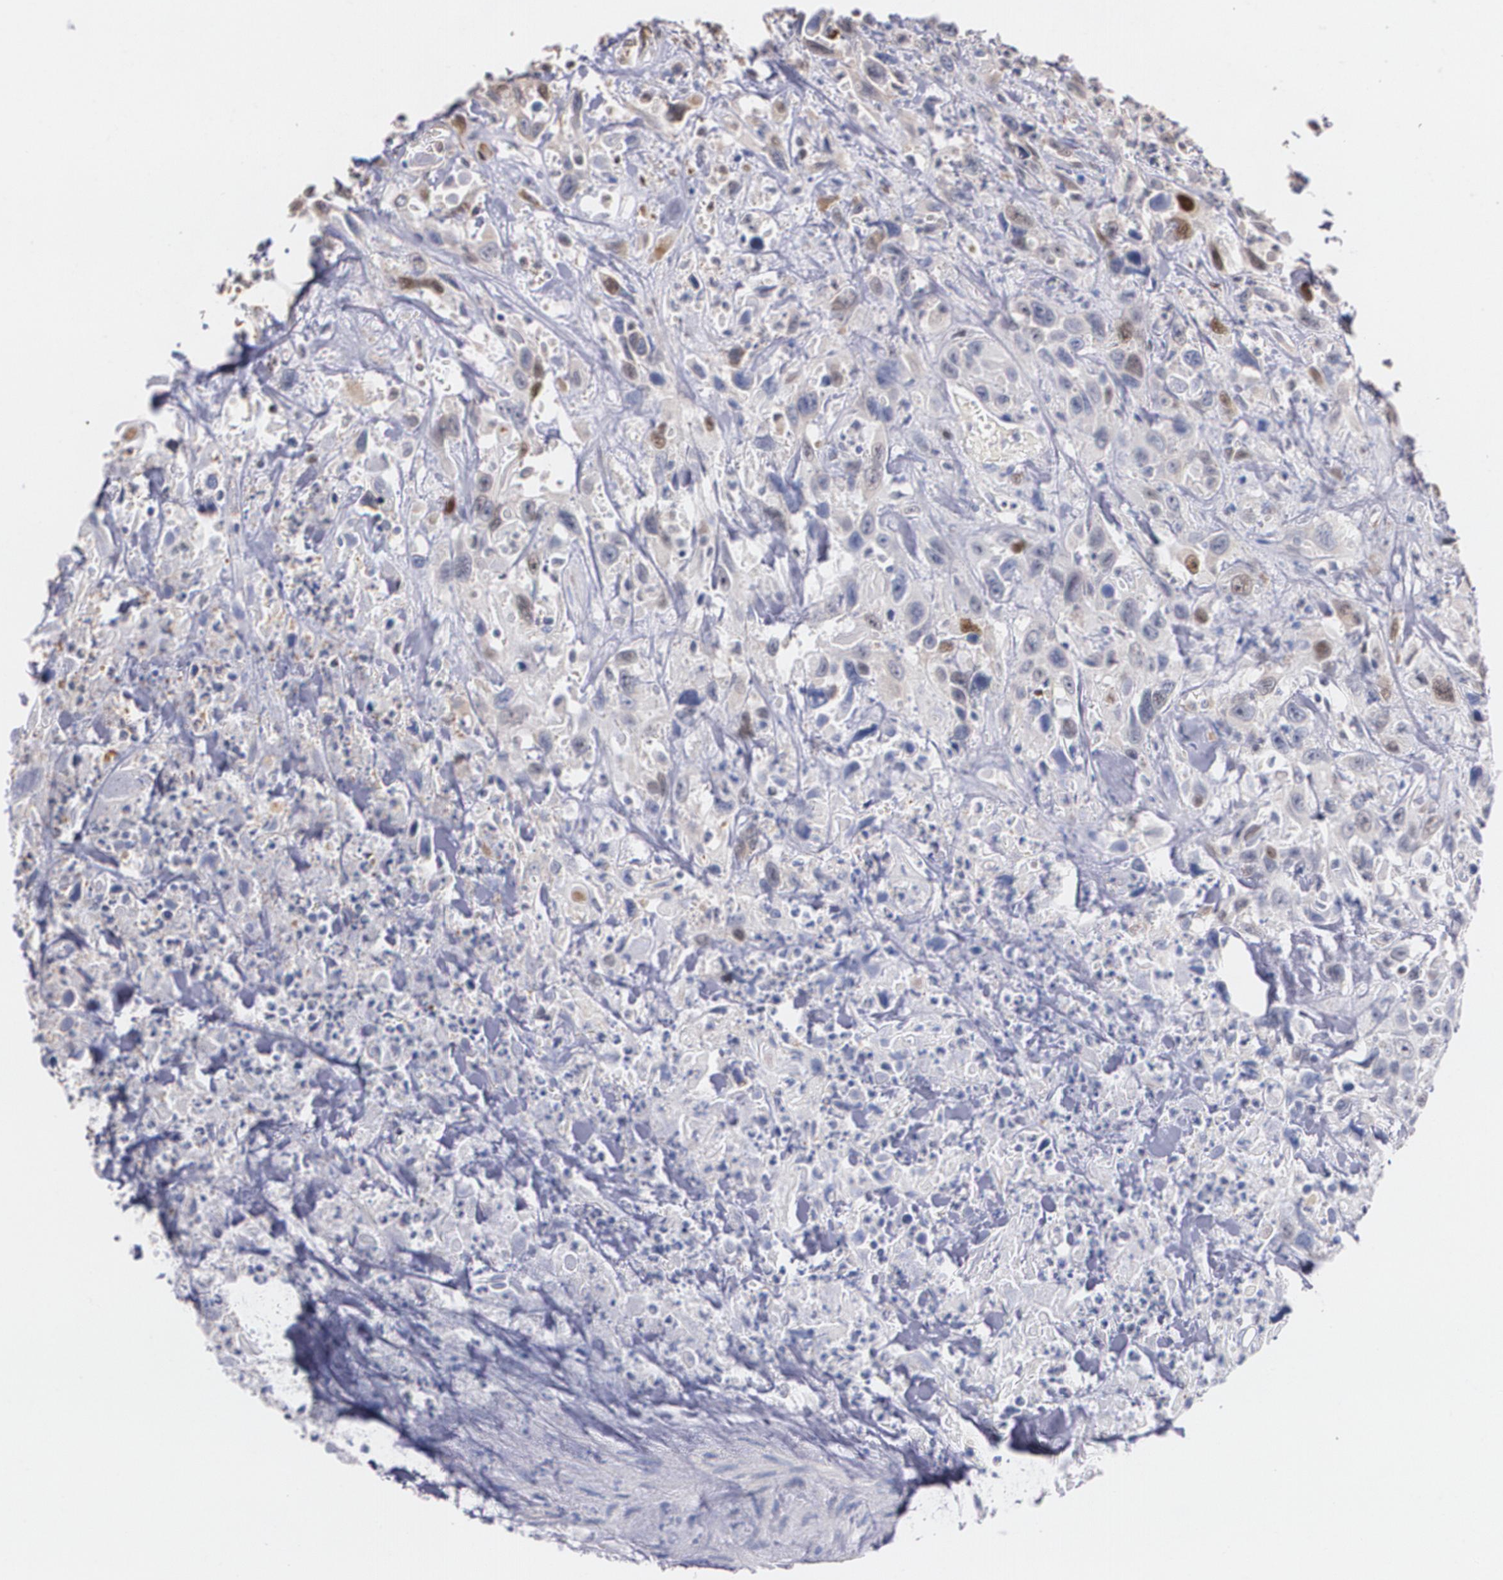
{"staining": {"intensity": "moderate", "quantity": "<25%", "location": "nuclear"}, "tissue": "urothelial cancer", "cell_type": "Tumor cells", "image_type": "cancer", "snomed": [{"axis": "morphology", "description": "Urothelial carcinoma, High grade"}, {"axis": "topography", "description": "Urinary bladder"}], "caption": "There is low levels of moderate nuclear expression in tumor cells of high-grade urothelial carcinoma, as demonstrated by immunohistochemical staining (brown color).", "gene": "ATF3", "patient": {"sex": "female", "age": 84}}